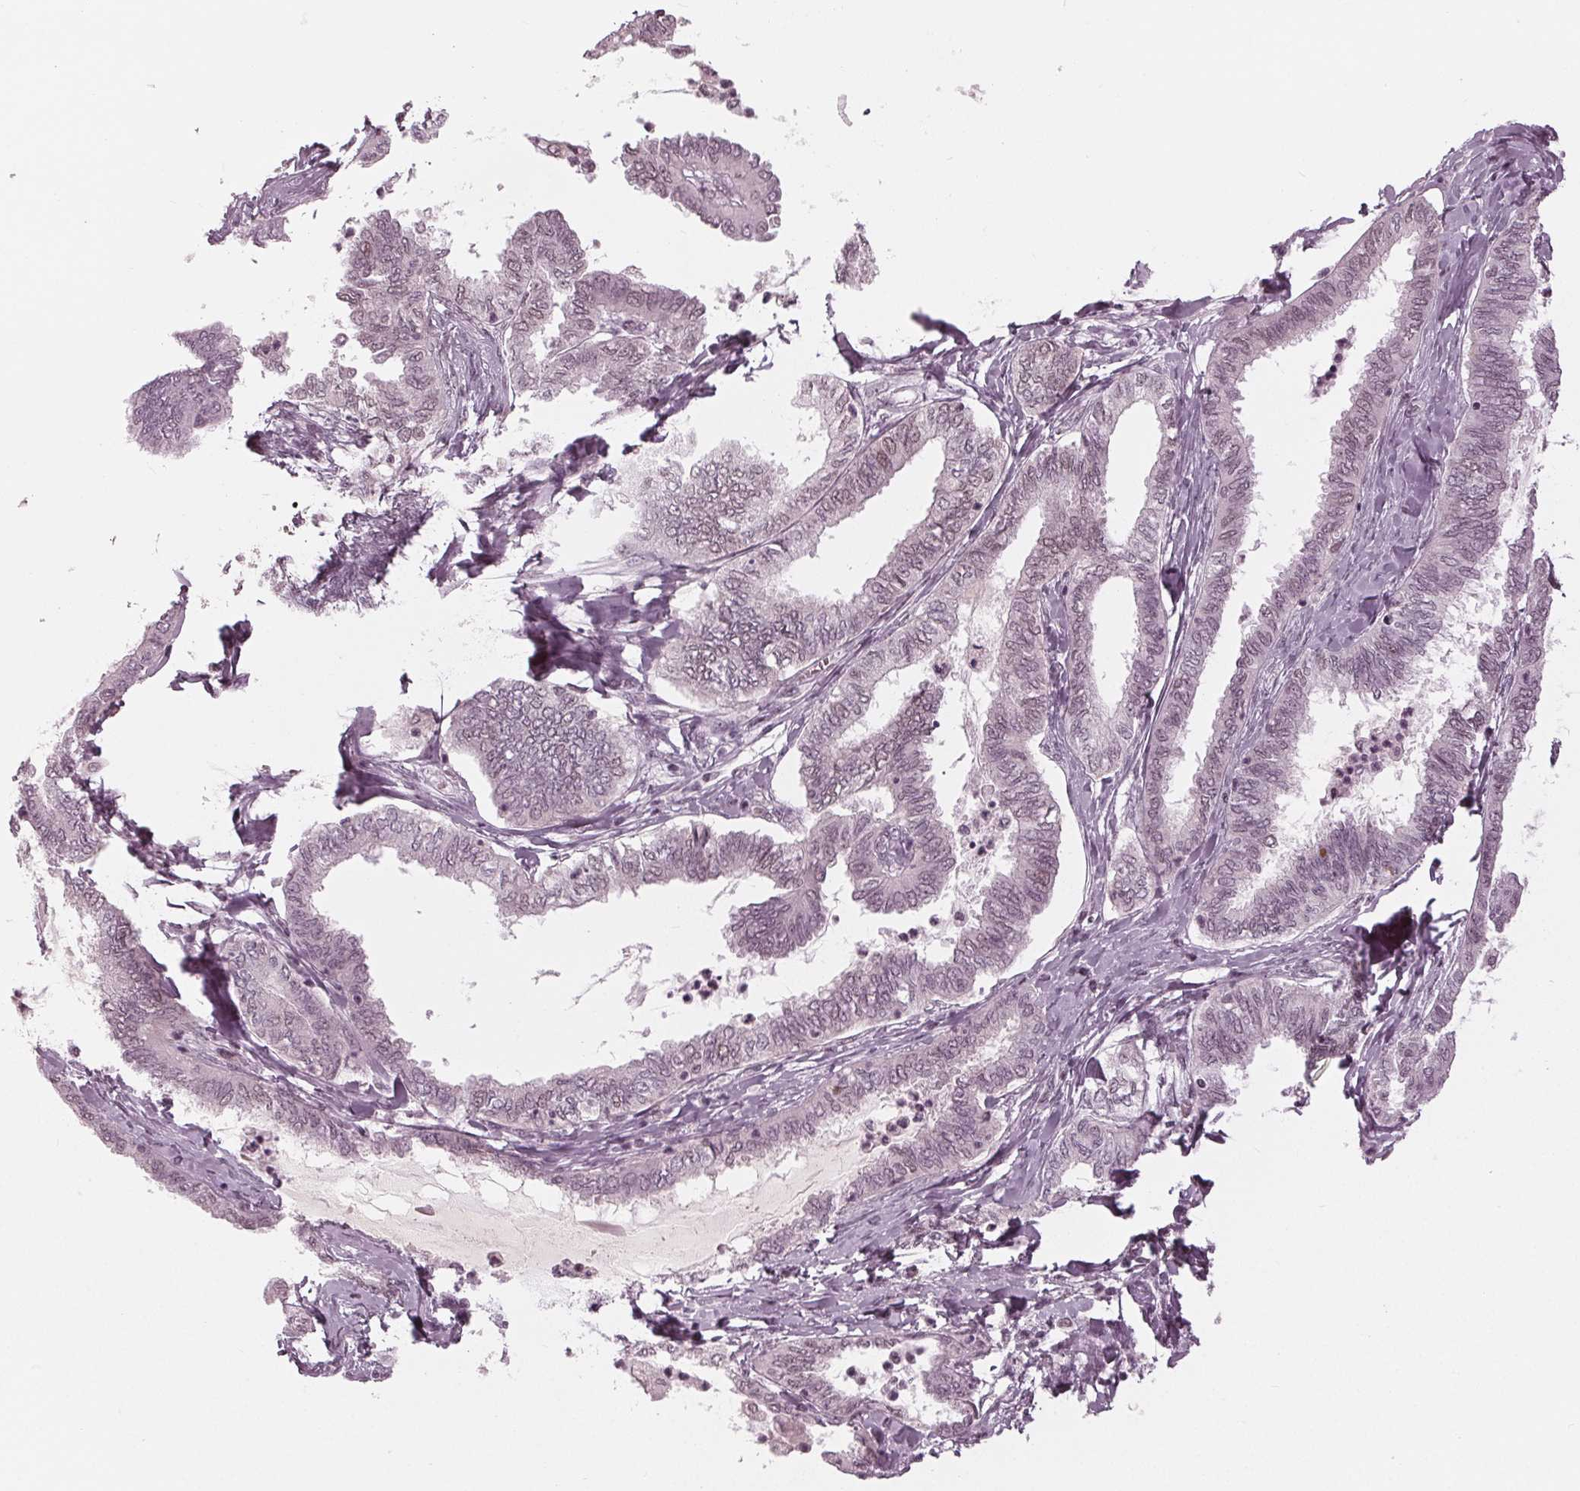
{"staining": {"intensity": "negative", "quantity": "none", "location": "none"}, "tissue": "ovarian cancer", "cell_type": "Tumor cells", "image_type": "cancer", "snomed": [{"axis": "morphology", "description": "Carcinoma, endometroid"}, {"axis": "topography", "description": "Ovary"}], "caption": "A high-resolution image shows immunohistochemistry (IHC) staining of ovarian cancer, which demonstrates no significant expression in tumor cells.", "gene": "DNMT3L", "patient": {"sex": "female", "age": 70}}